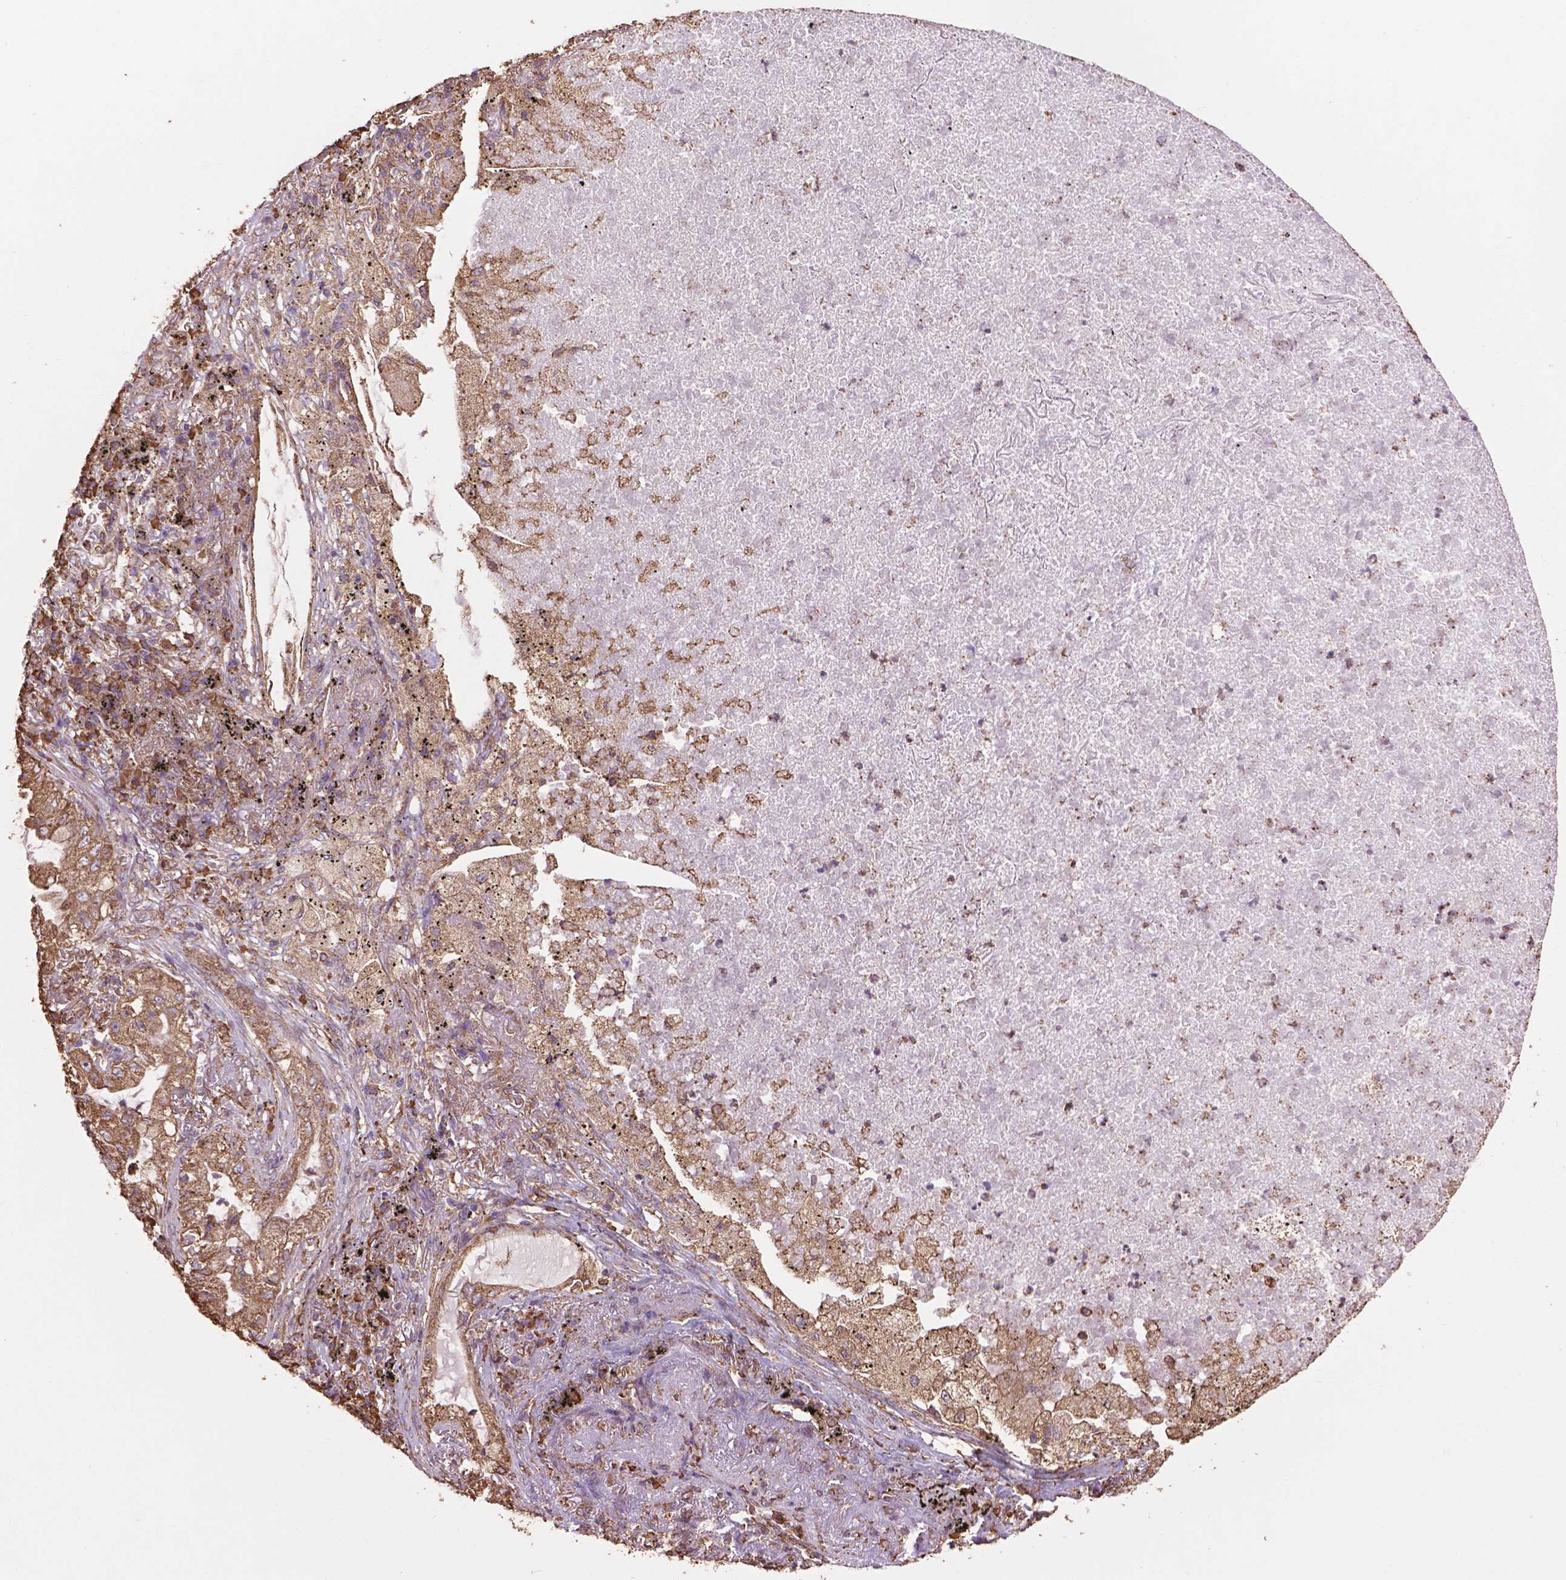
{"staining": {"intensity": "moderate", "quantity": ">75%", "location": "cytoplasmic/membranous"}, "tissue": "lung cancer", "cell_type": "Tumor cells", "image_type": "cancer", "snomed": [{"axis": "morphology", "description": "Adenocarcinoma, NOS"}, {"axis": "topography", "description": "Lung"}], "caption": "Human adenocarcinoma (lung) stained with a protein marker exhibits moderate staining in tumor cells.", "gene": "PPP2R5E", "patient": {"sex": "female", "age": 73}}